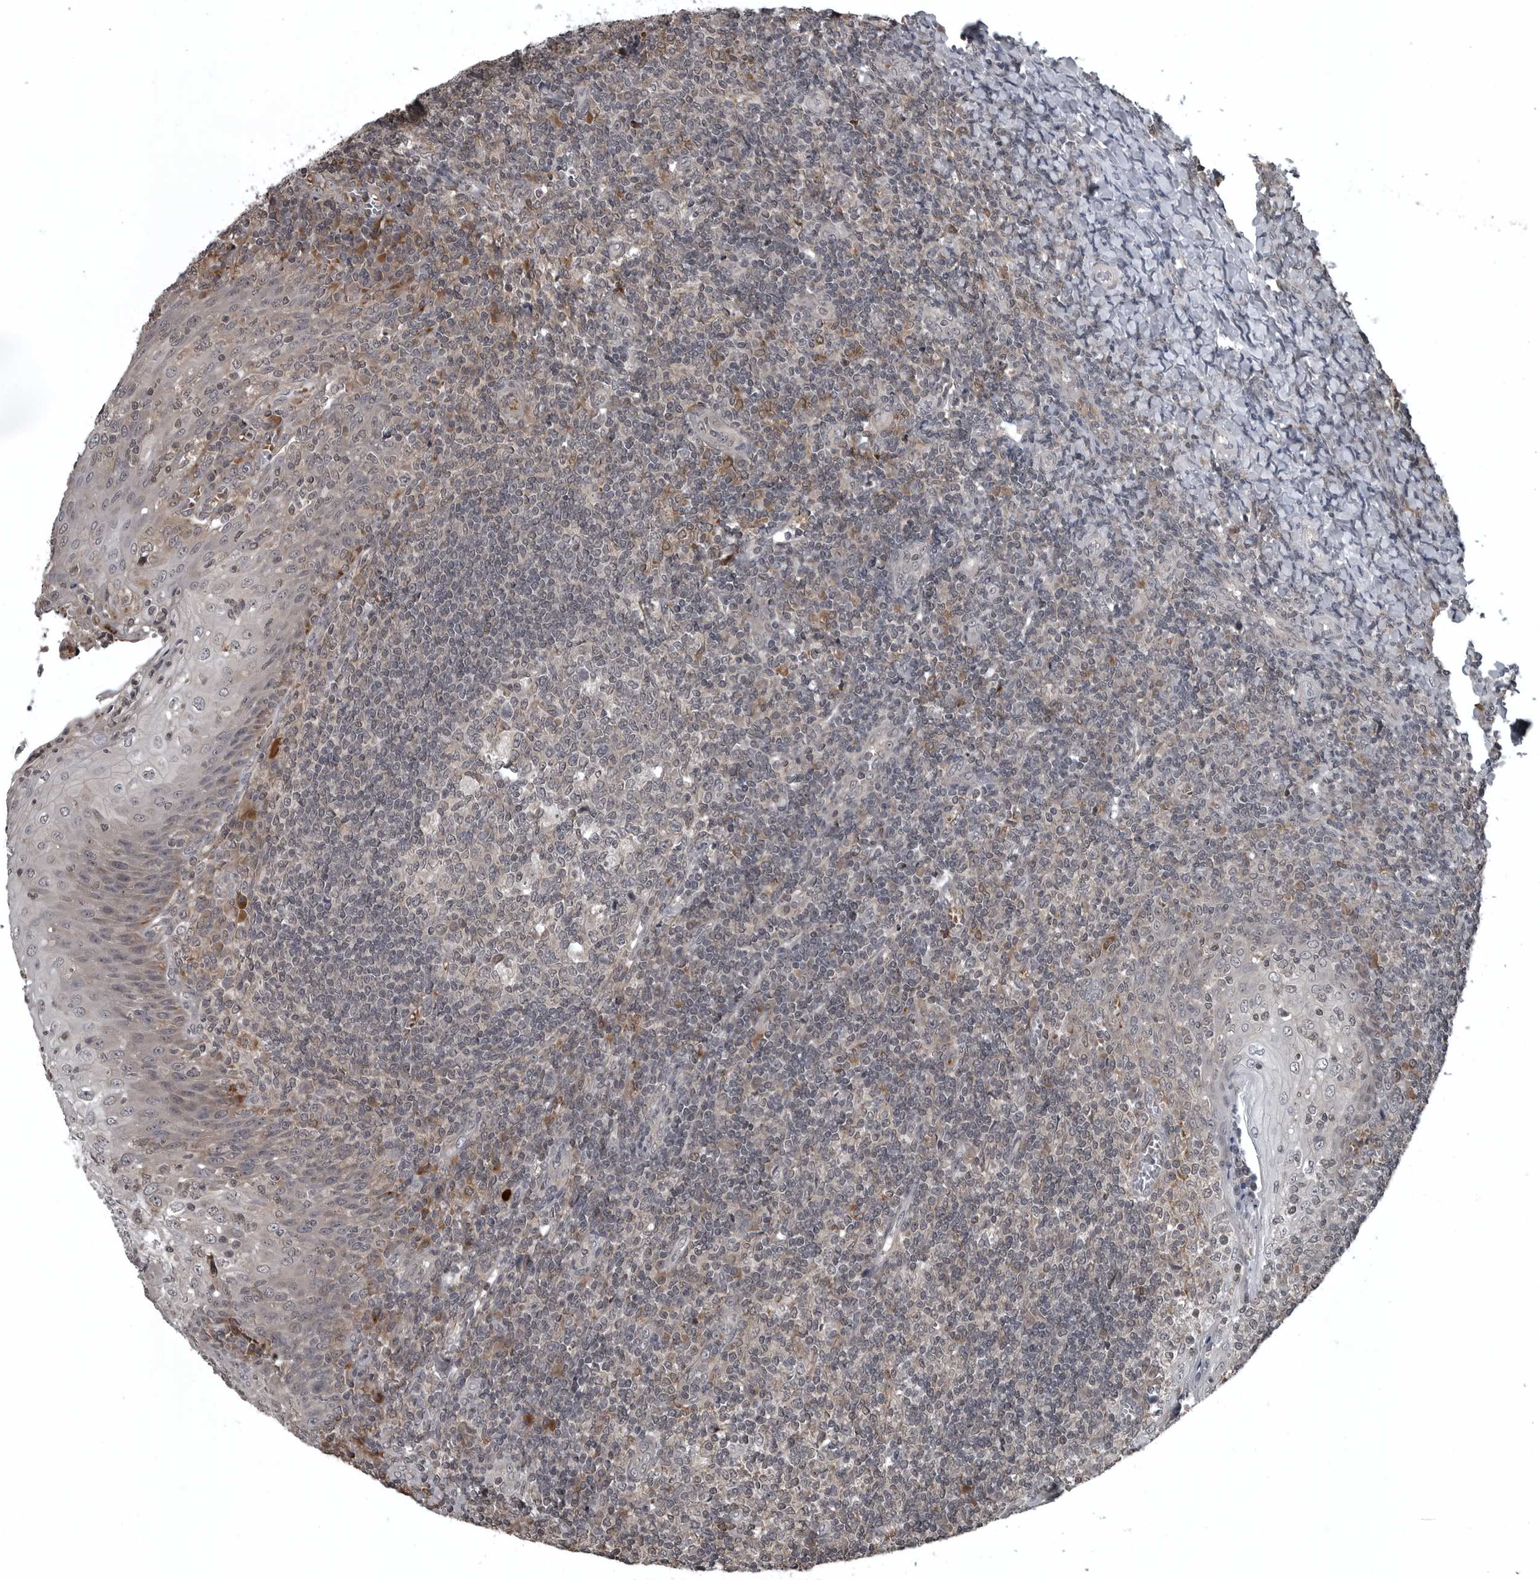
{"staining": {"intensity": "moderate", "quantity": "<25%", "location": "cytoplasmic/membranous"}, "tissue": "tonsil", "cell_type": "Germinal center cells", "image_type": "normal", "snomed": [{"axis": "morphology", "description": "Normal tissue, NOS"}, {"axis": "topography", "description": "Tonsil"}], "caption": "High-power microscopy captured an immunohistochemistry (IHC) image of unremarkable tonsil, revealing moderate cytoplasmic/membranous expression in about <25% of germinal center cells. Using DAB (3,3'-diaminobenzidine) (brown) and hematoxylin (blue) stains, captured at high magnification using brightfield microscopy.", "gene": "GAK", "patient": {"sex": "female", "age": 19}}